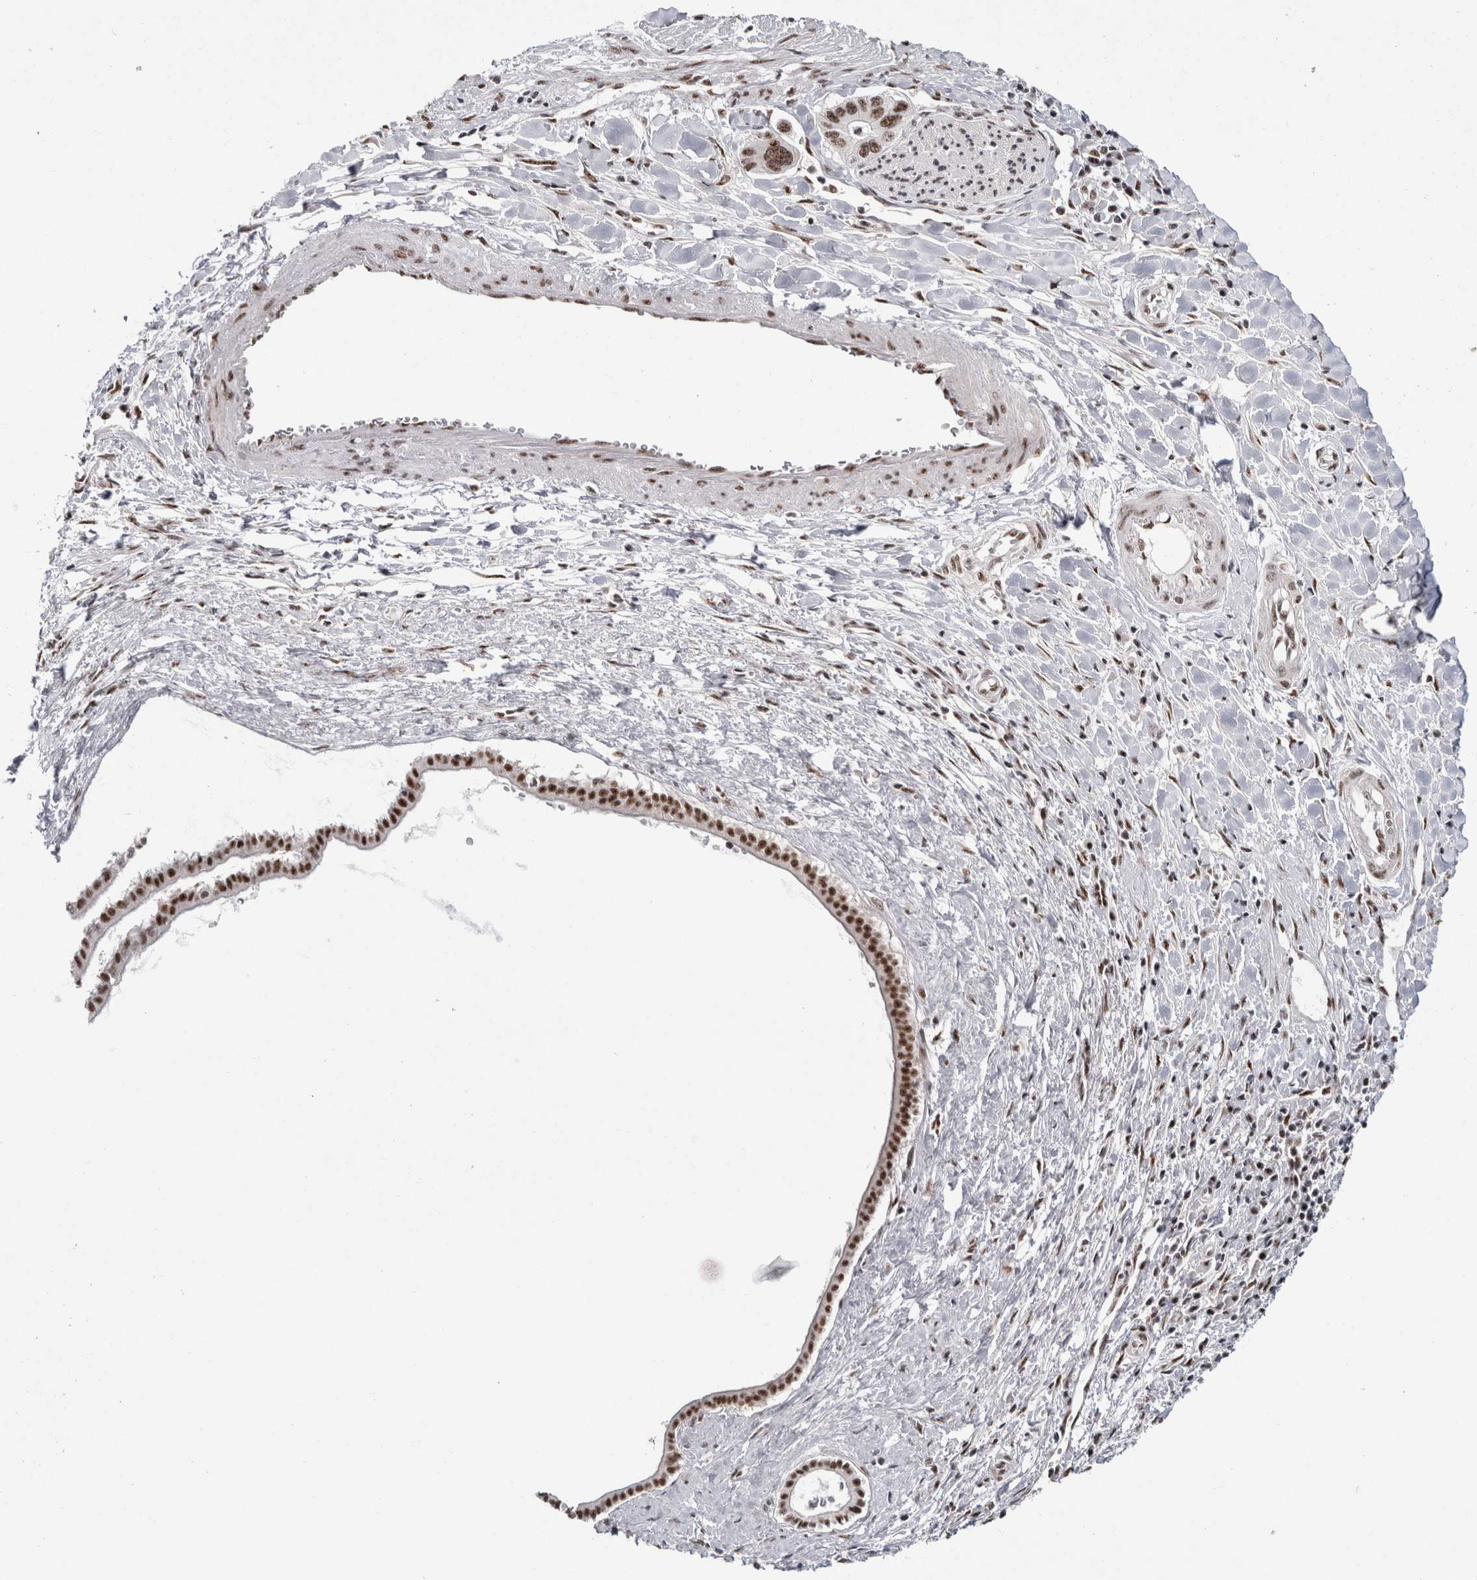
{"staining": {"intensity": "moderate", "quantity": ">75%", "location": "nuclear"}, "tissue": "liver cancer", "cell_type": "Tumor cells", "image_type": "cancer", "snomed": [{"axis": "morphology", "description": "Cholangiocarcinoma"}, {"axis": "topography", "description": "Liver"}], "caption": "Liver cancer (cholangiocarcinoma) stained with DAB (3,3'-diaminobenzidine) IHC reveals medium levels of moderate nuclear positivity in approximately >75% of tumor cells.", "gene": "MKNK1", "patient": {"sex": "female", "age": 65}}